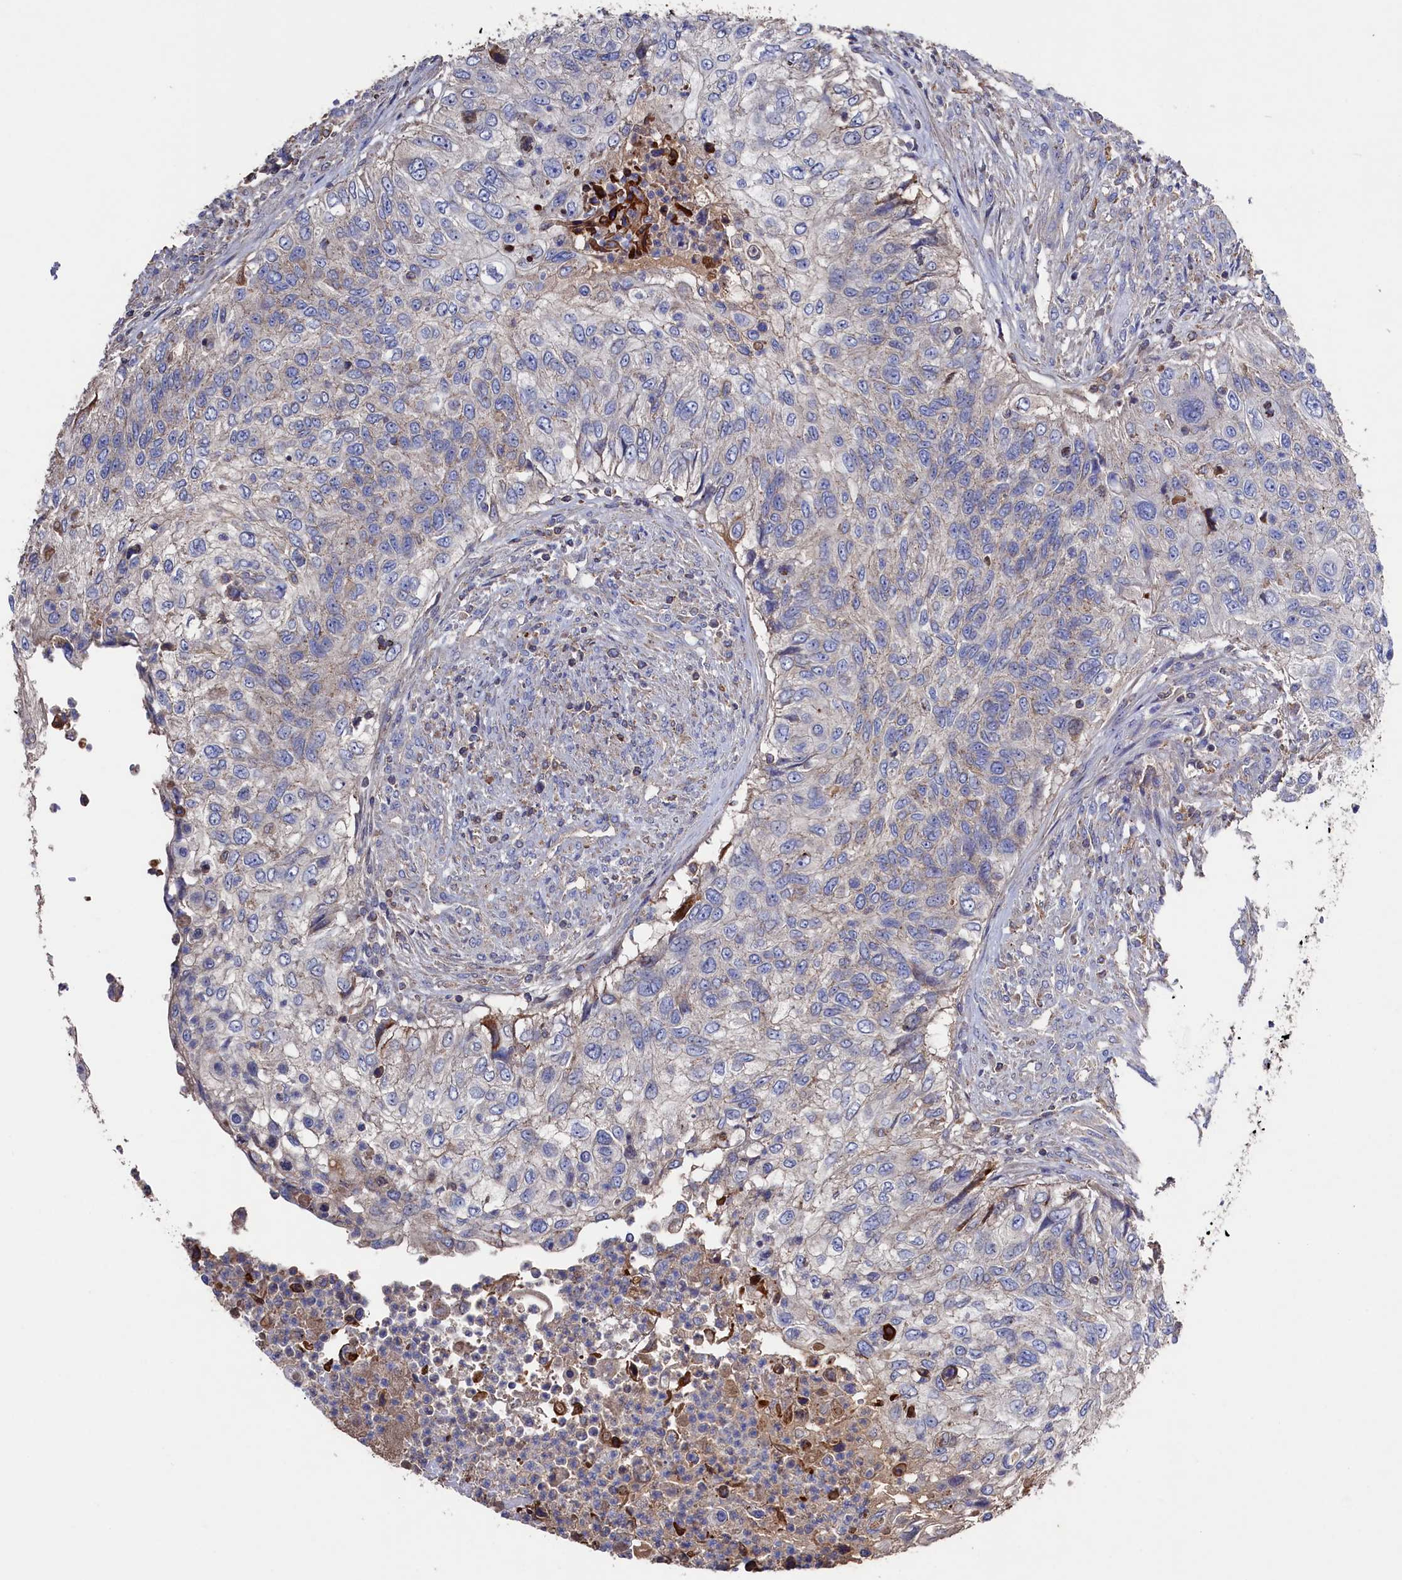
{"staining": {"intensity": "negative", "quantity": "none", "location": "none"}, "tissue": "urothelial cancer", "cell_type": "Tumor cells", "image_type": "cancer", "snomed": [{"axis": "morphology", "description": "Urothelial carcinoma, High grade"}, {"axis": "topography", "description": "Urinary bladder"}], "caption": "Human high-grade urothelial carcinoma stained for a protein using immunohistochemistry exhibits no positivity in tumor cells.", "gene": "TK2", "patient": {"sex": "female", "age": 60}}